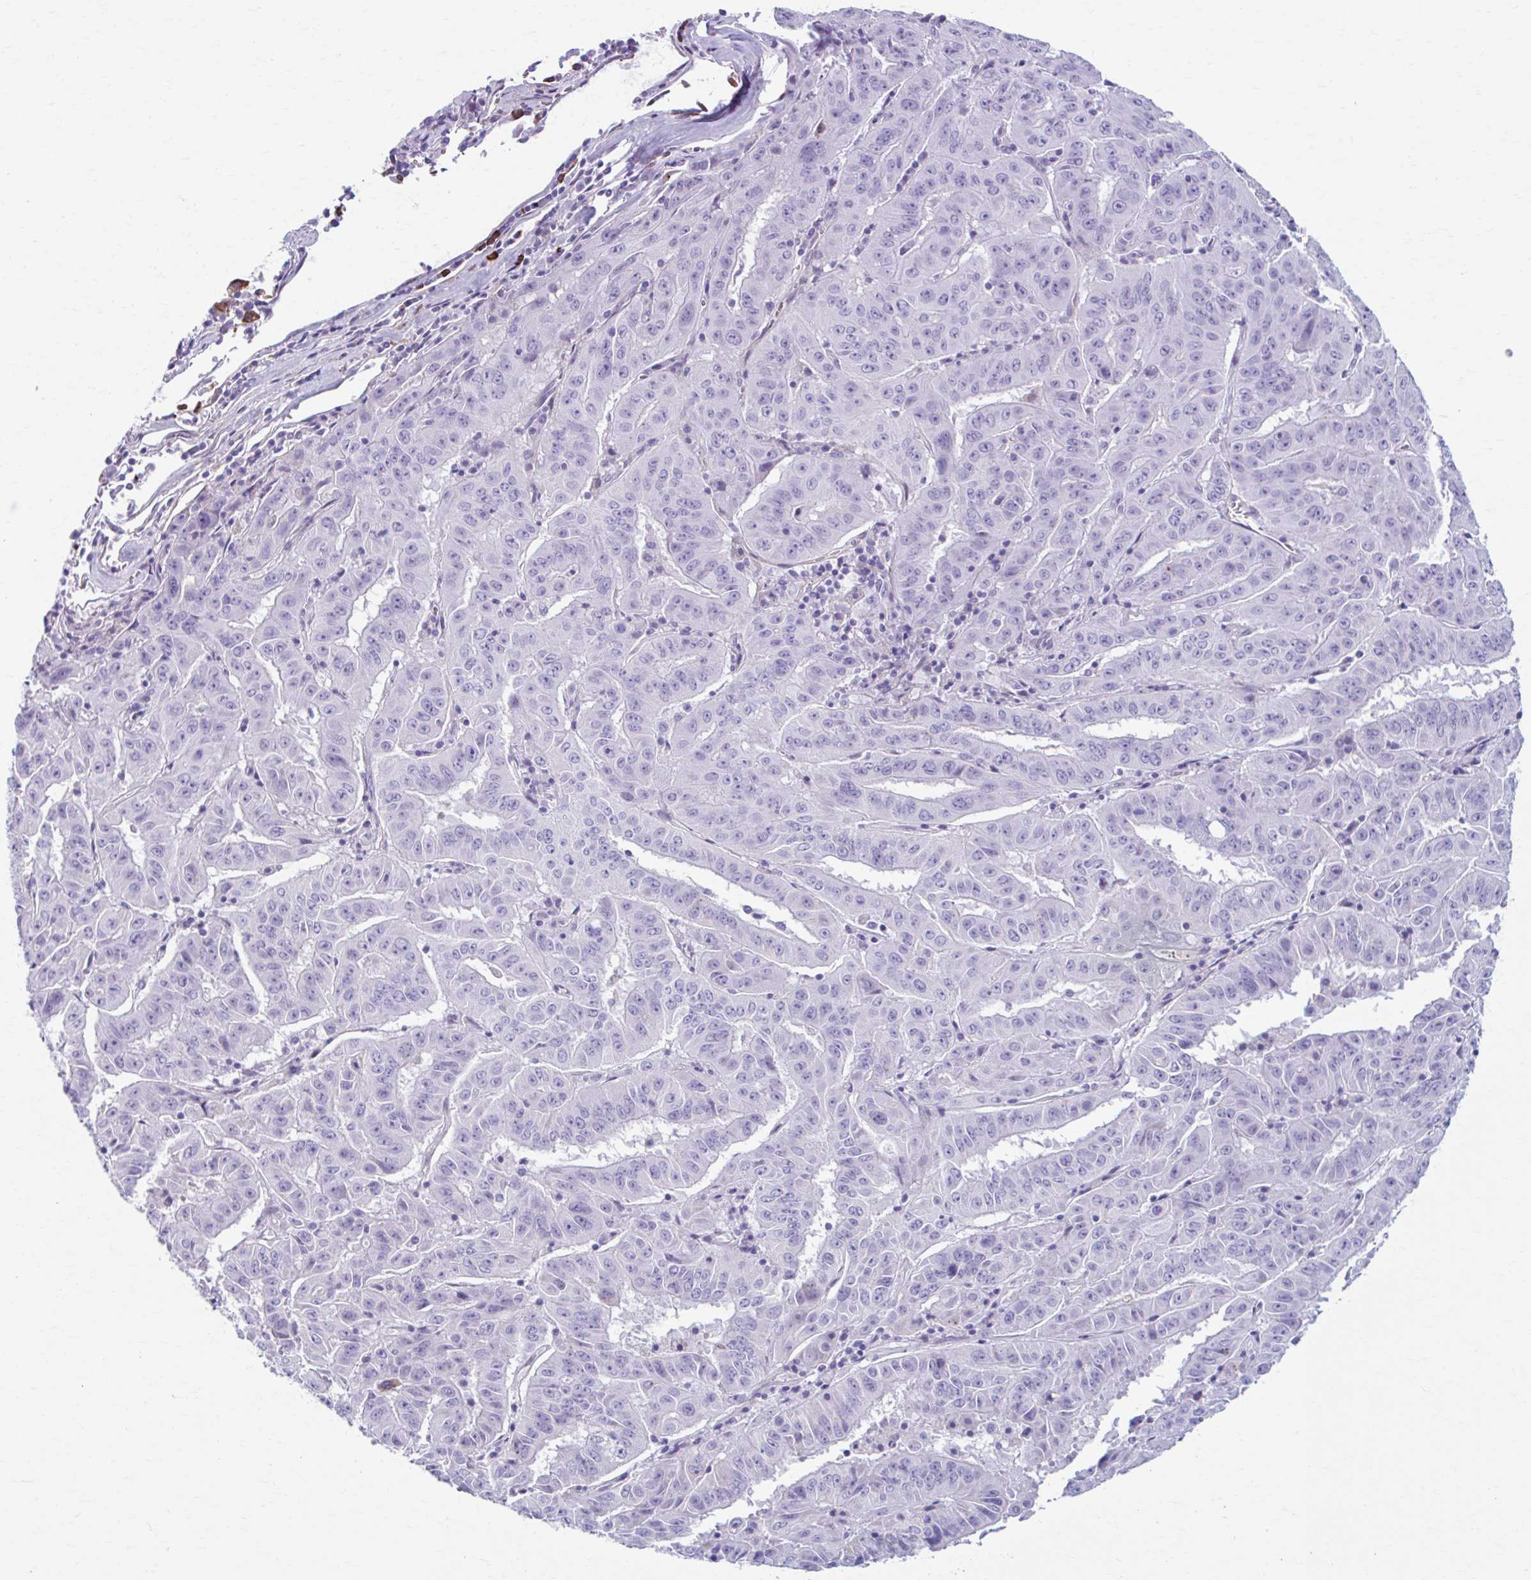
{"staining": {"intensity": "negative", "quantity": "none", "location": "none"}, "tissue": "pancreatic cancer", "cell_type": "Tumor cells", "image_type": "cancer", "snomed": [{"axis": "morphology", "description": "Adenocarcinoma, NOS"}, {"axis": "topography", "description": "Pancreas"}], "caption": "Pancreatic cancer (adenocarcinoma) stained for a protein using immunohistochemistry (IHC) shows no positivity tumor cells.", "gene": "C12orf71", "patient": {"sex": "male", "age": 63}}